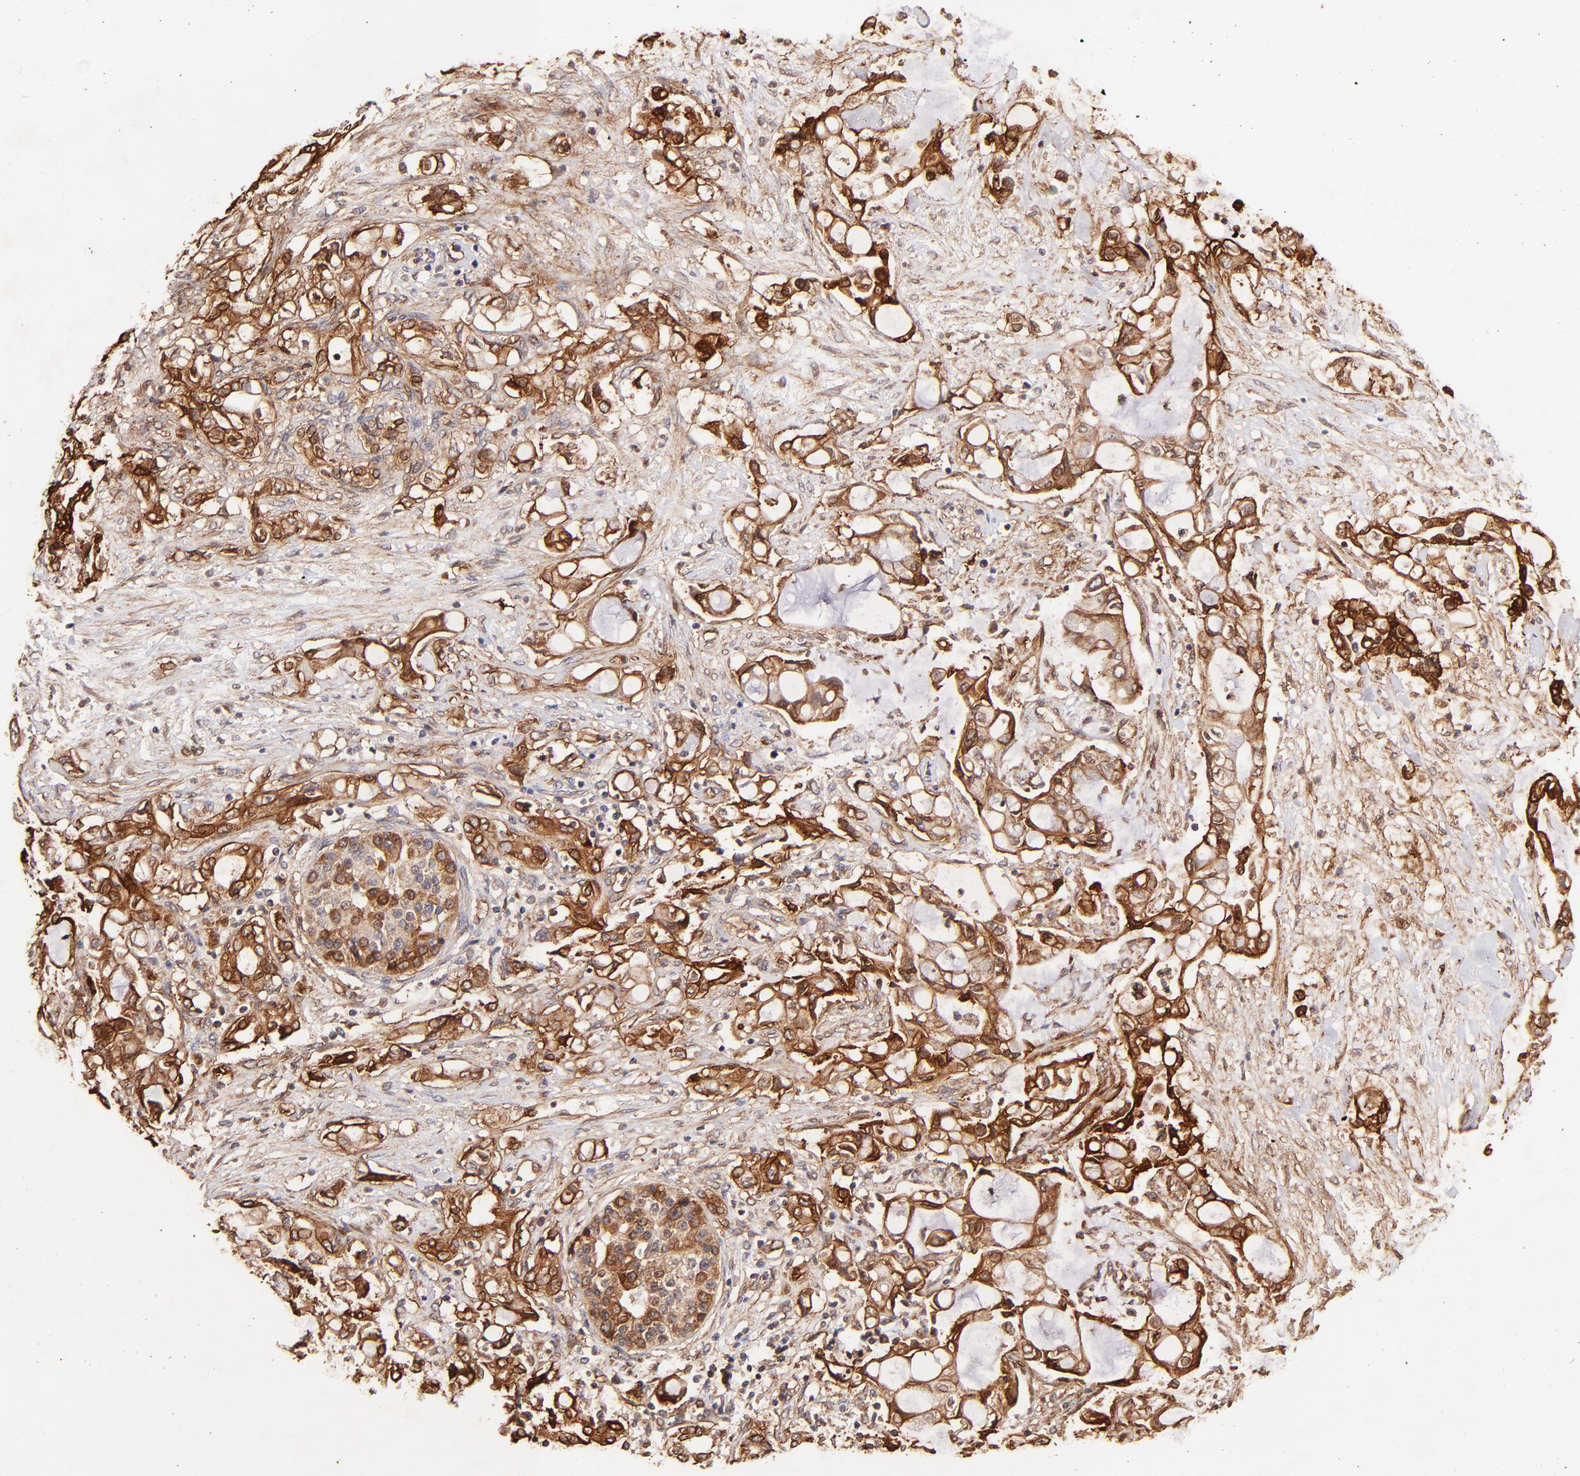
{"staining": {"intensity": "strong", "quantity": ">75%", "location": "cytoplasmic/membranous"}, "tissue": "pancreatic cancer", "cell_type": "Tumor cells", "image_type": "cancer", "snomed": [{"axis": "morphology", "description": "Adenocarcinoma, NOS"}, {"axis": "topography", "description": "Pancreas"}], "caption": "An immunohistochemistry photomicrograph of tumor tissue is shown. Protein staining in brown labels strong cytoplasmic/membranous positivity in adenocarcinoma (pancreatic) within tumor cells.", "gene": "ITGB1", "patient": {"sex": "female", "age": 70}}